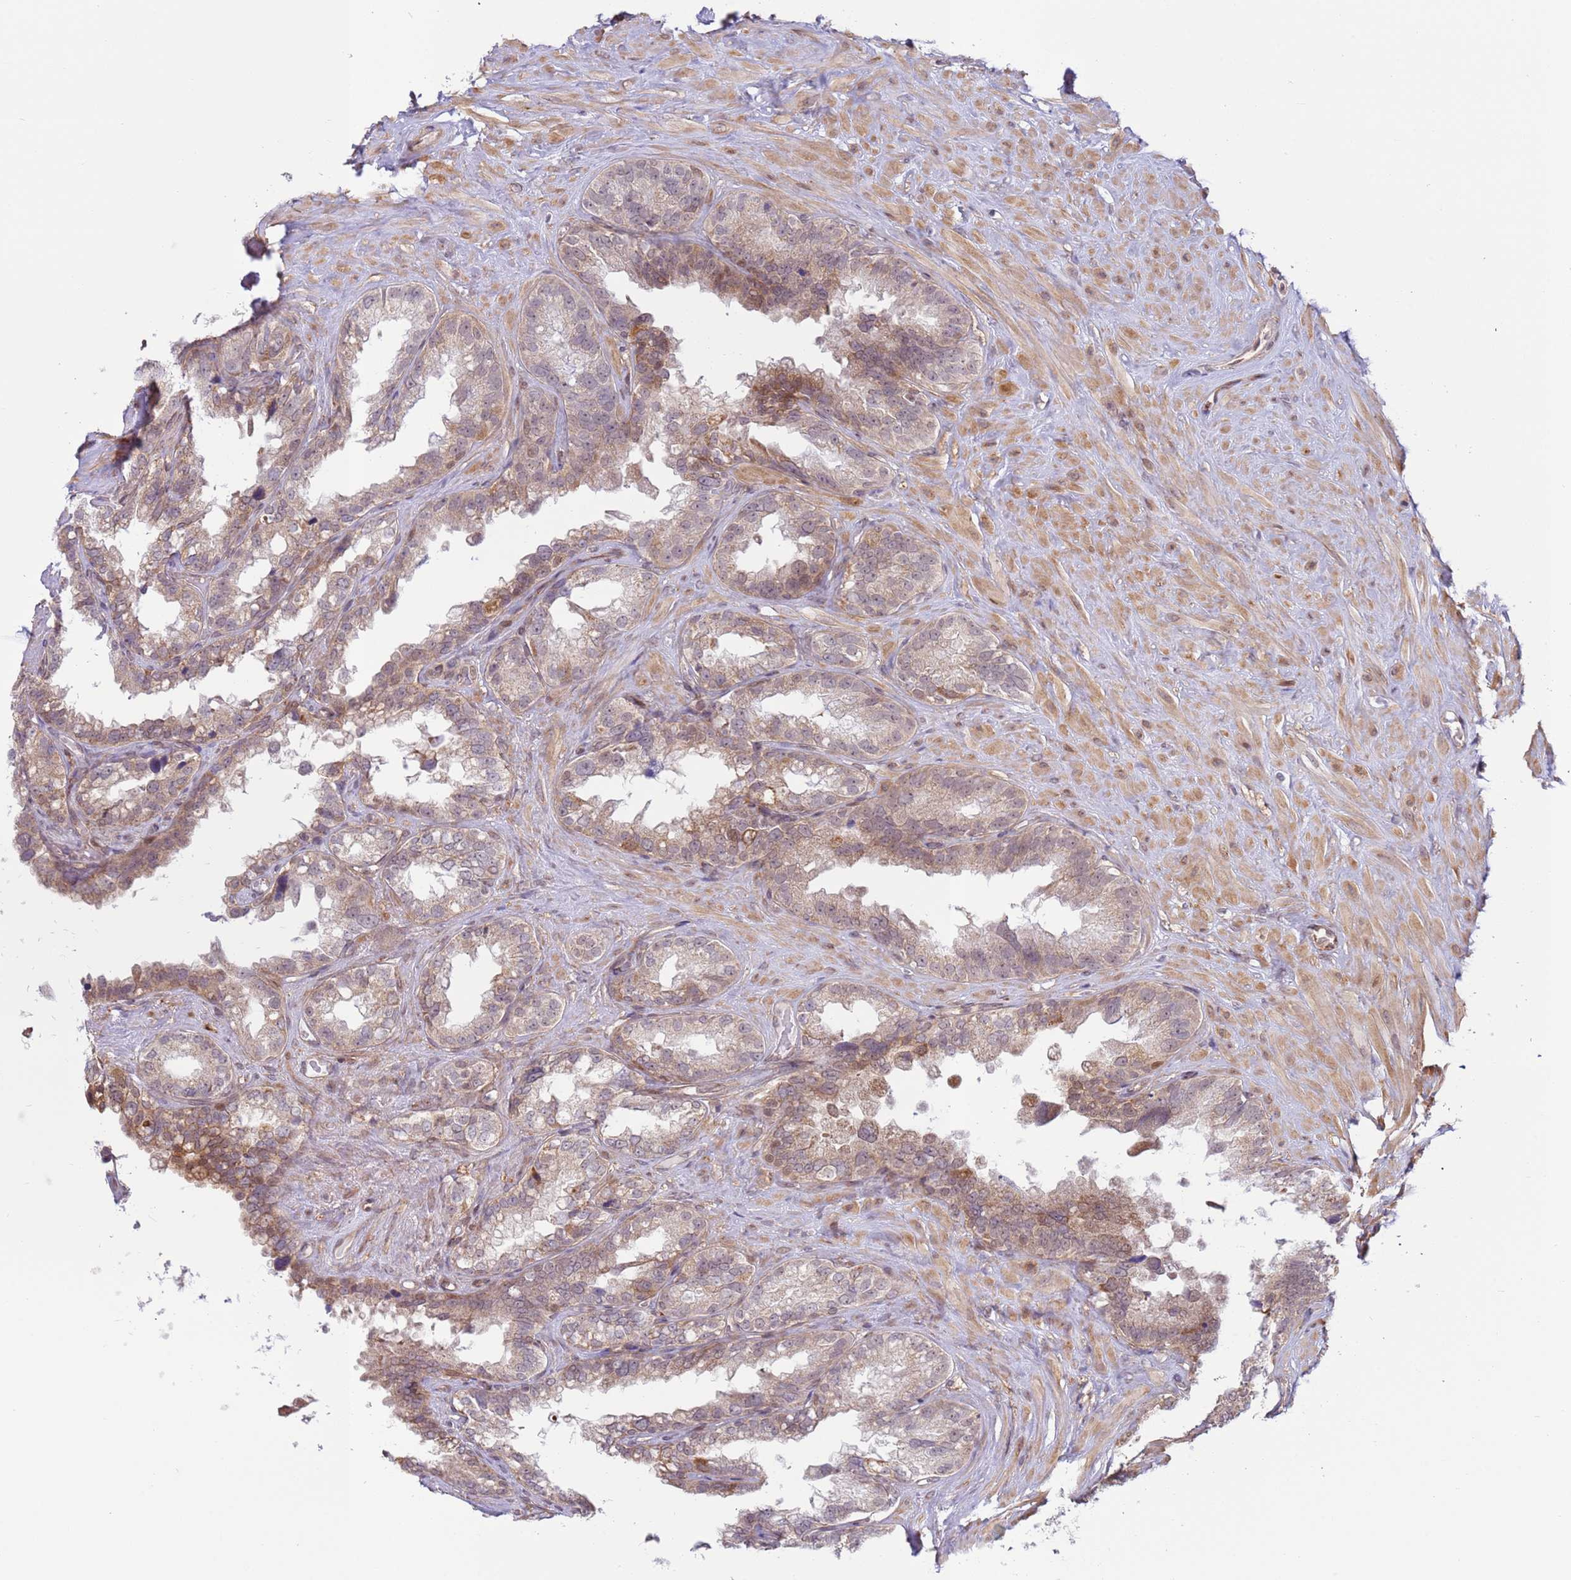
{"staining": {"intensity": "moderate", "quantity": "25%-75%", "location": "cytoplasmic/membranous"}, "tissue": "seminal vesicle", "cell_type": "Glandular cells", "image_type": "normal", "snomed": [{"axis": "morphology", "description": "Normal tissue, NOS"}, {"axis": "topography", "description": "Seminal veicle"}], "caption": "A histopathology image showing moderate cytoplasmic/membranous positivity in approximately 25%-75% of glandular cells in unremarkable seminal vesicle, as visualized by brown immunohistochemical staining.", "gene": "DCAF4", "patient": {"sex": "male", "age": 80}}